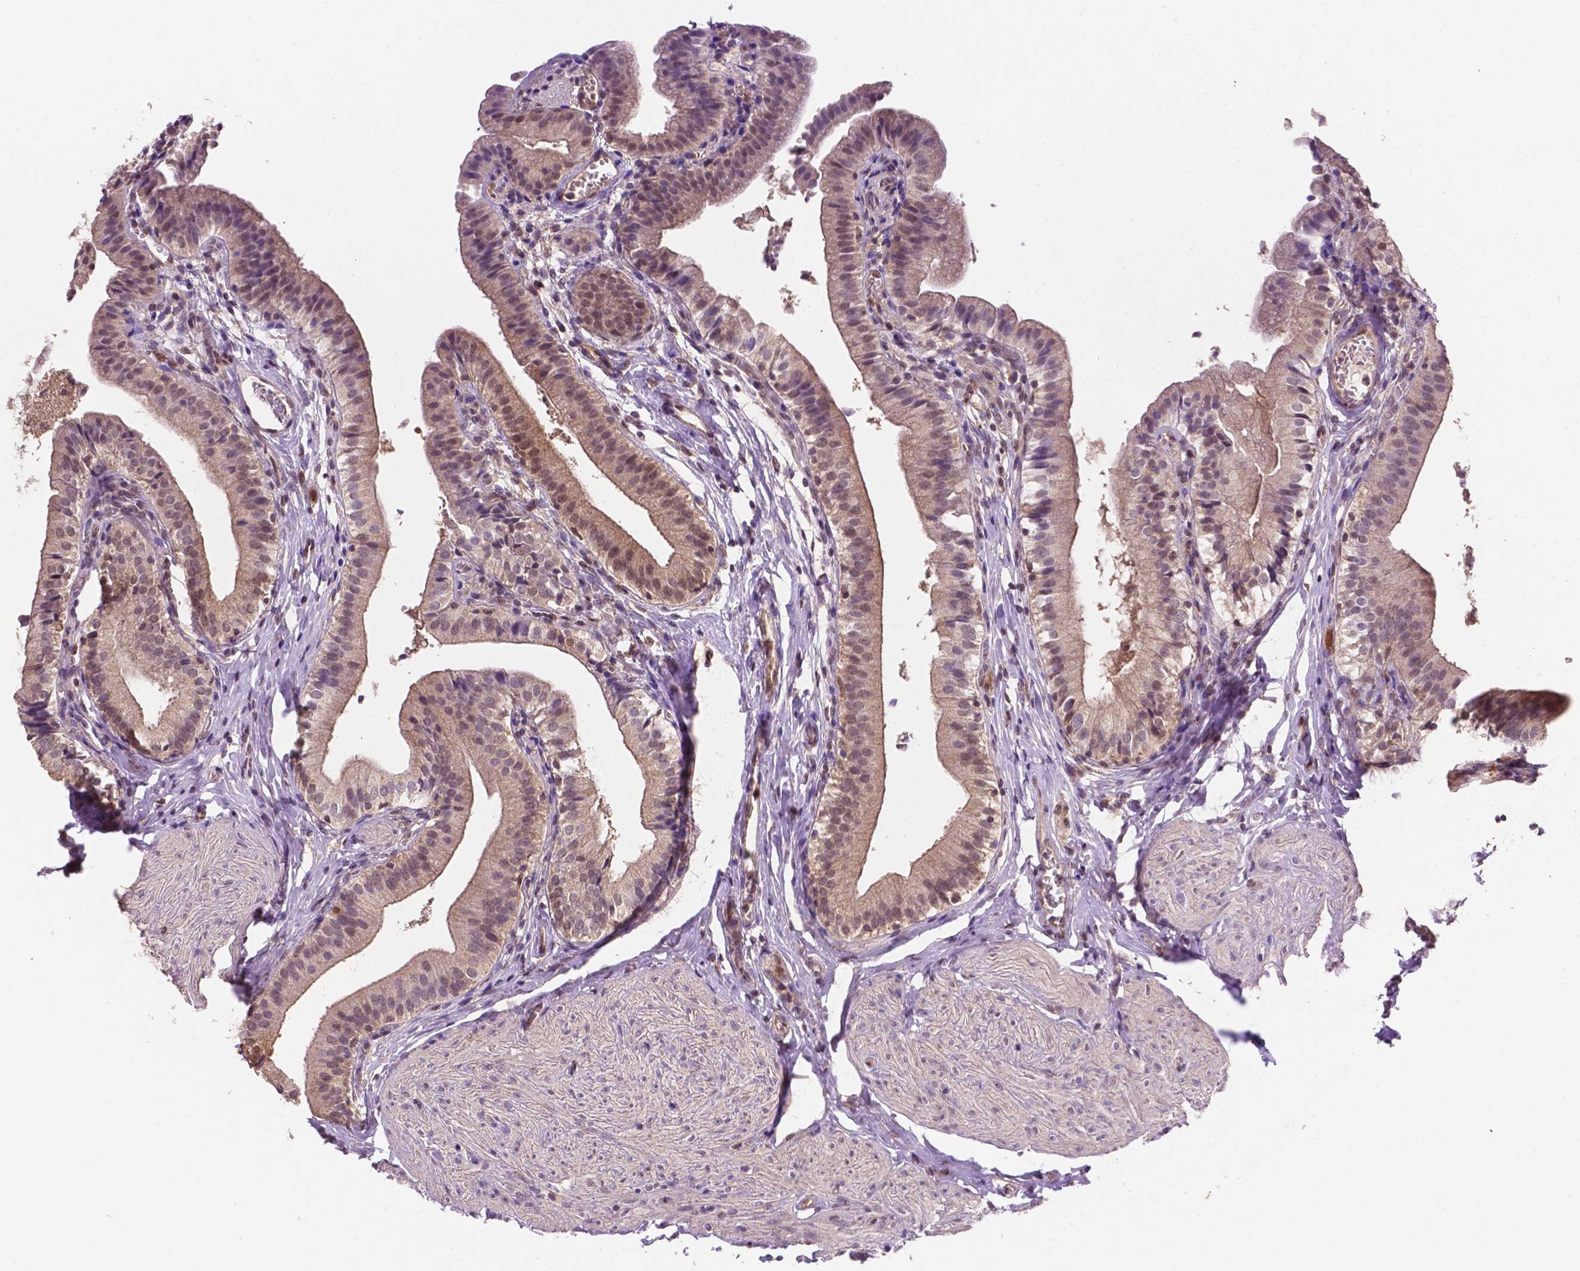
{"staining": {"intensity": "moderate", "quantity": ">75%", "location": "cytoplasmic/membranous,nuclear"}, "tissue": "gallbladder", "cell_type": "Glandular cells", "image_type": "normal", "snomed": [{"axis": "morphology", "description": "Normal tissue, NOS"}, {"axis": "topography", "description": "Gallbladder"}, {"axis": "topography", "description": "Peripheral nerve tissue"}], "caption": "Immunohistochemical staining of unremarkable gallbladder exhibits moderate cytoplasmic/membranous,nuclear protein positivity in approximately >75% of glandular cells.", "gene": "UBE2L6", "patient": {"sex": "male", "age": 17}}